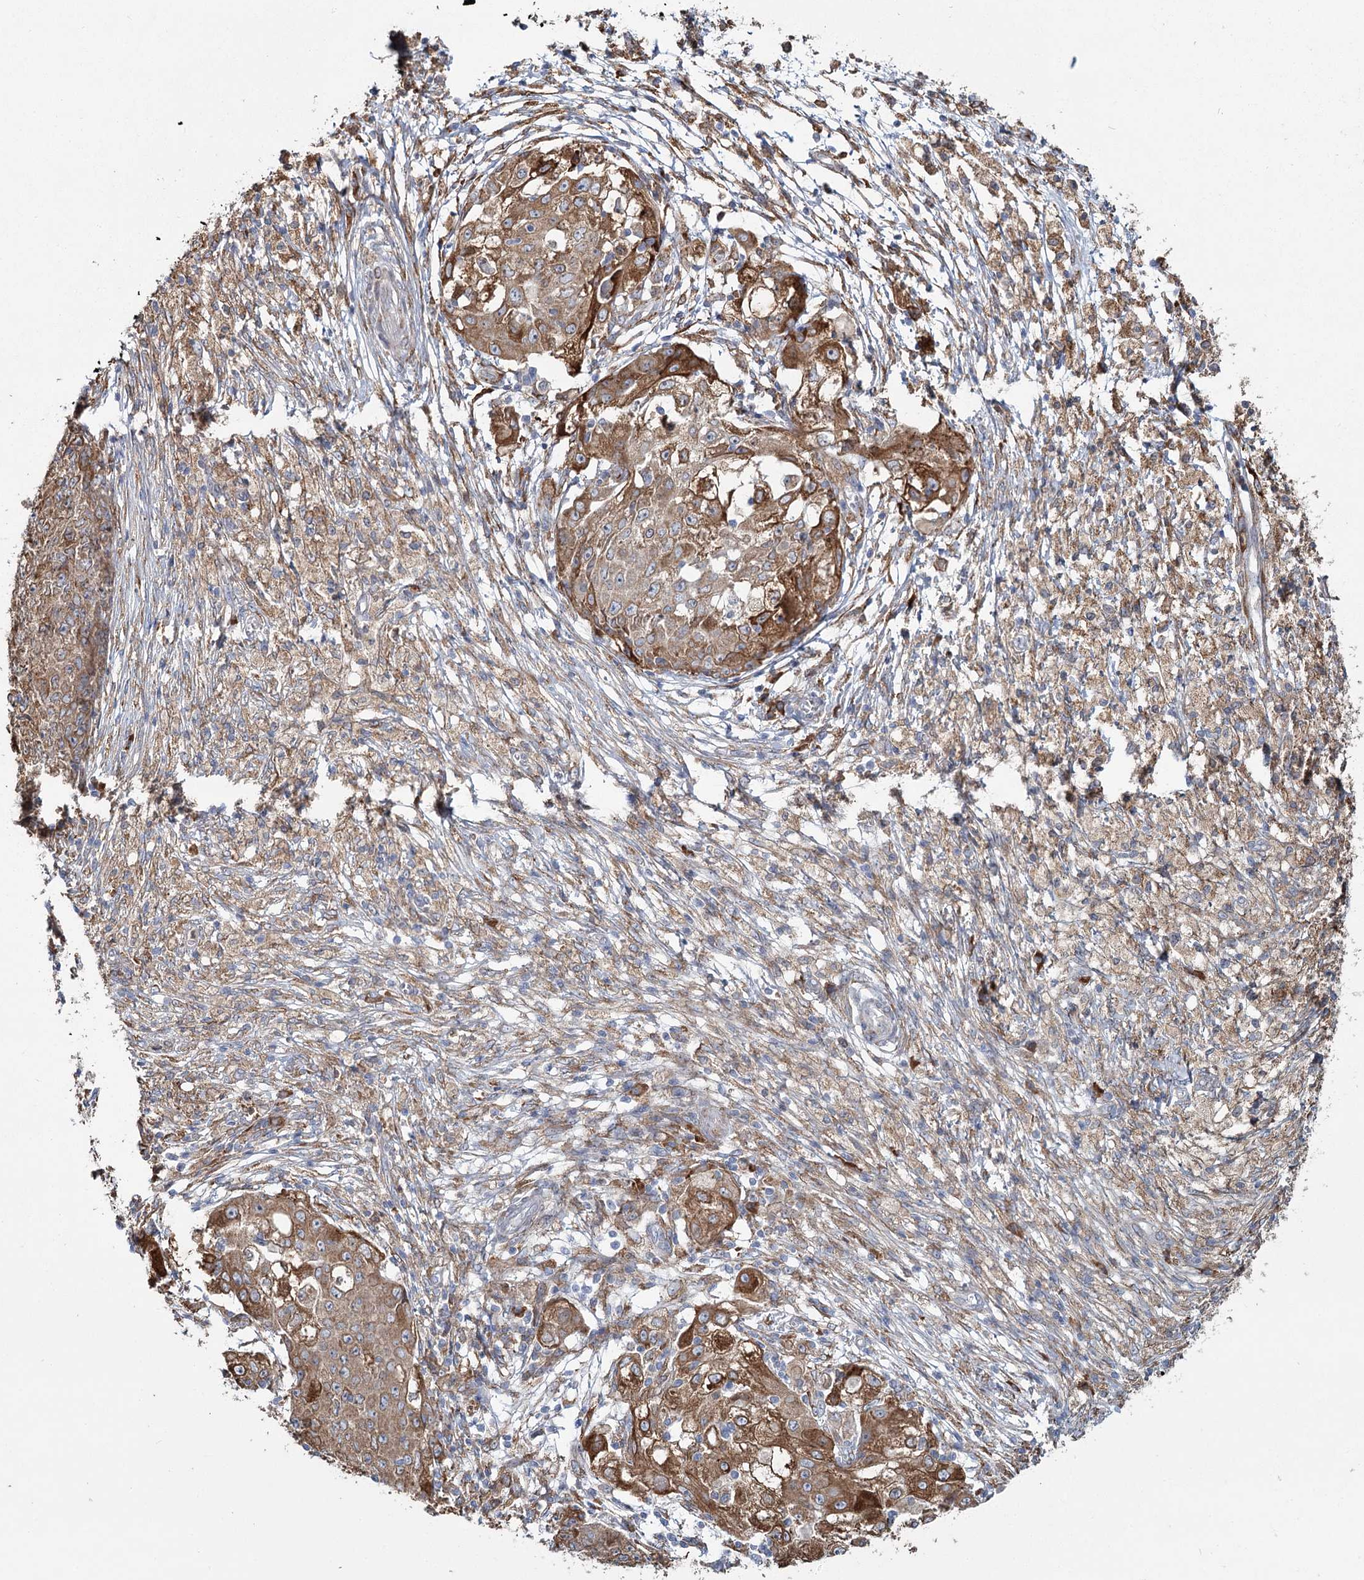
{"staining": {"intensity": "moderate", "quantity": ">75%", "location": "cytoplasmic/membranous"}, "tissue": "ovarian cancer", "cell_type": "Tumor cells", "image_type": "cancer", "snomed": [{"axis": "morphology", "description": "Carcinoma, endometroid"}, {"axis": "topography", "description": "Ovary"}], "caption": "Endometroid carcinoma (ovarian) tissue reveals moderate cytoplasmic/membranous positivity in about >75% of tumor cells, visualized by immunohistochemistry.", "gene": "ZCCHC9", "patient": {"sex": "female", "age": 42}}